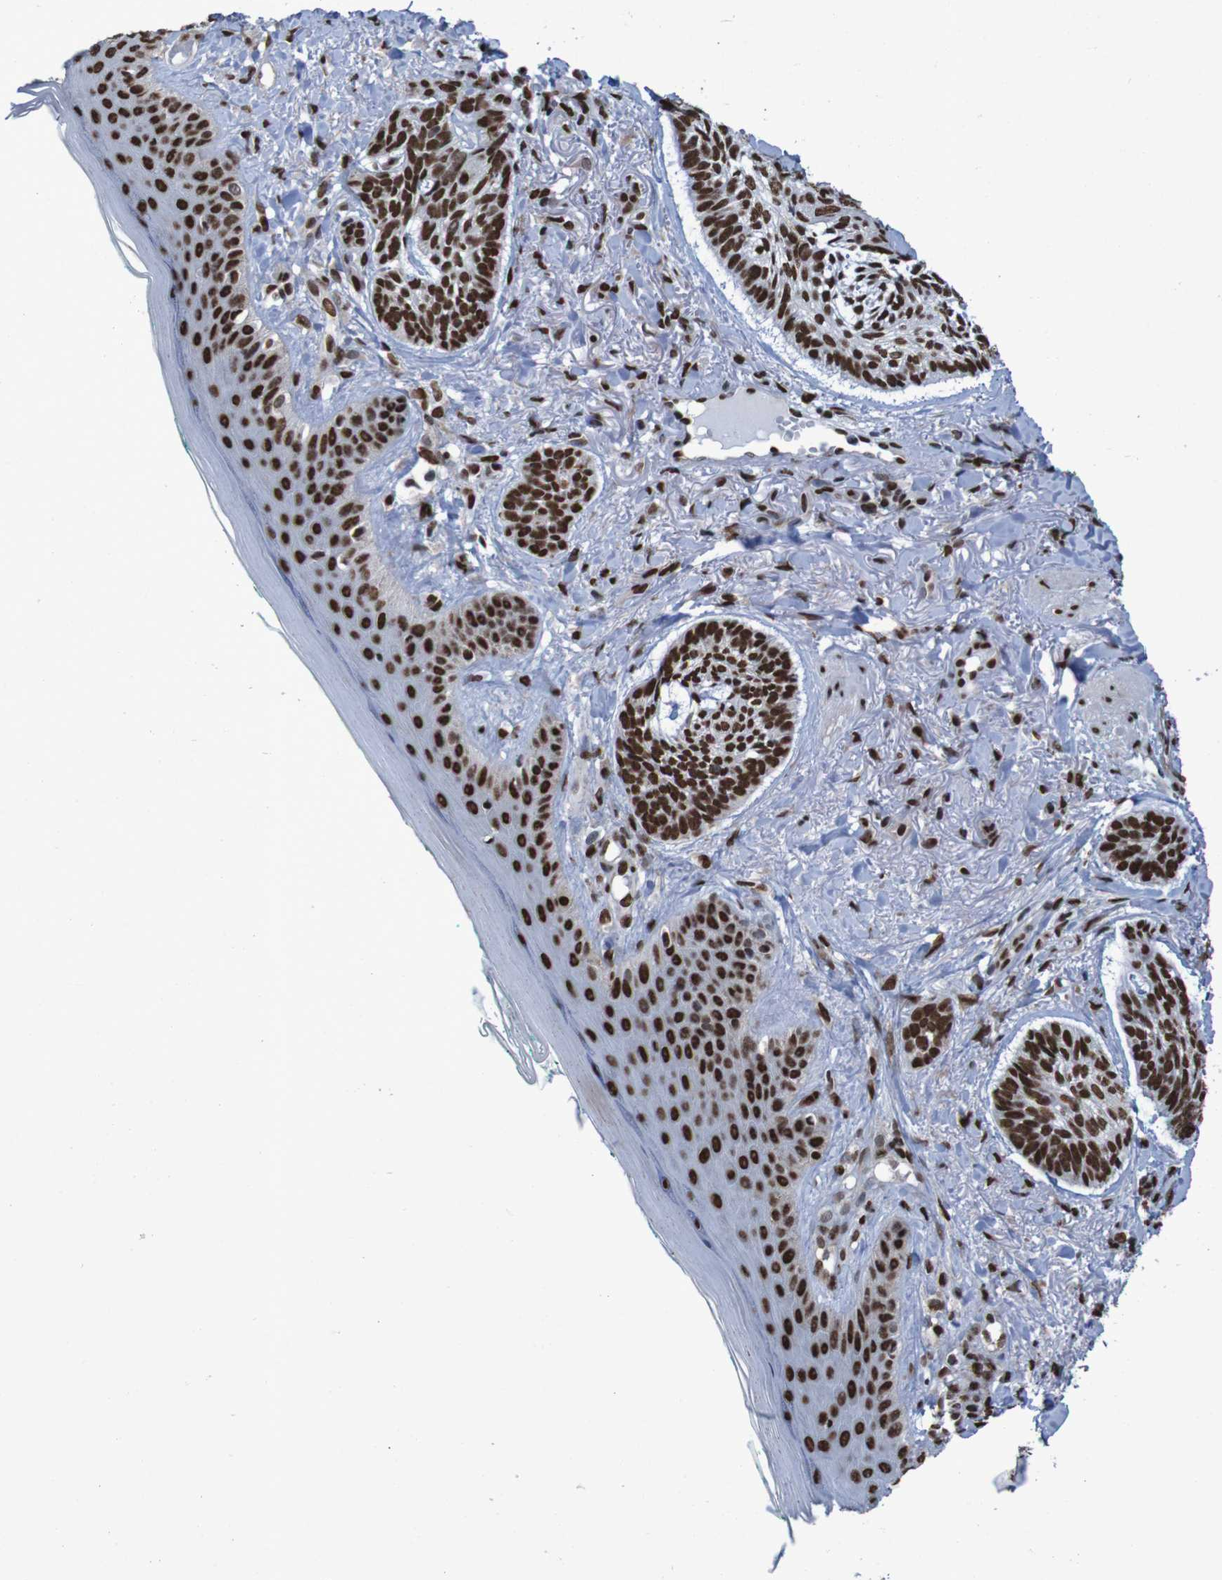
{"staining": {"intensity": "strong", "quantity": ">75%", "location": "nuclear"}, "tissue": "skin cancer", "cell_type": "Tumor cells", "image_type": "cancer", "snomed": [{"axis": "morphology", "description": "Basal cell carcinoma"}, {"axis": "topography", "description": "Skin"}], "caption": "A high amount of strong nuclear expression is present in approximately >75% of tumor cells in basal cell carcinoma (skin) tissue. (DAB = brown stain, brightfield microscopy at high magnification).", "gene": "HNRNPR", "patient": {"sex": "male", "age": 43}}